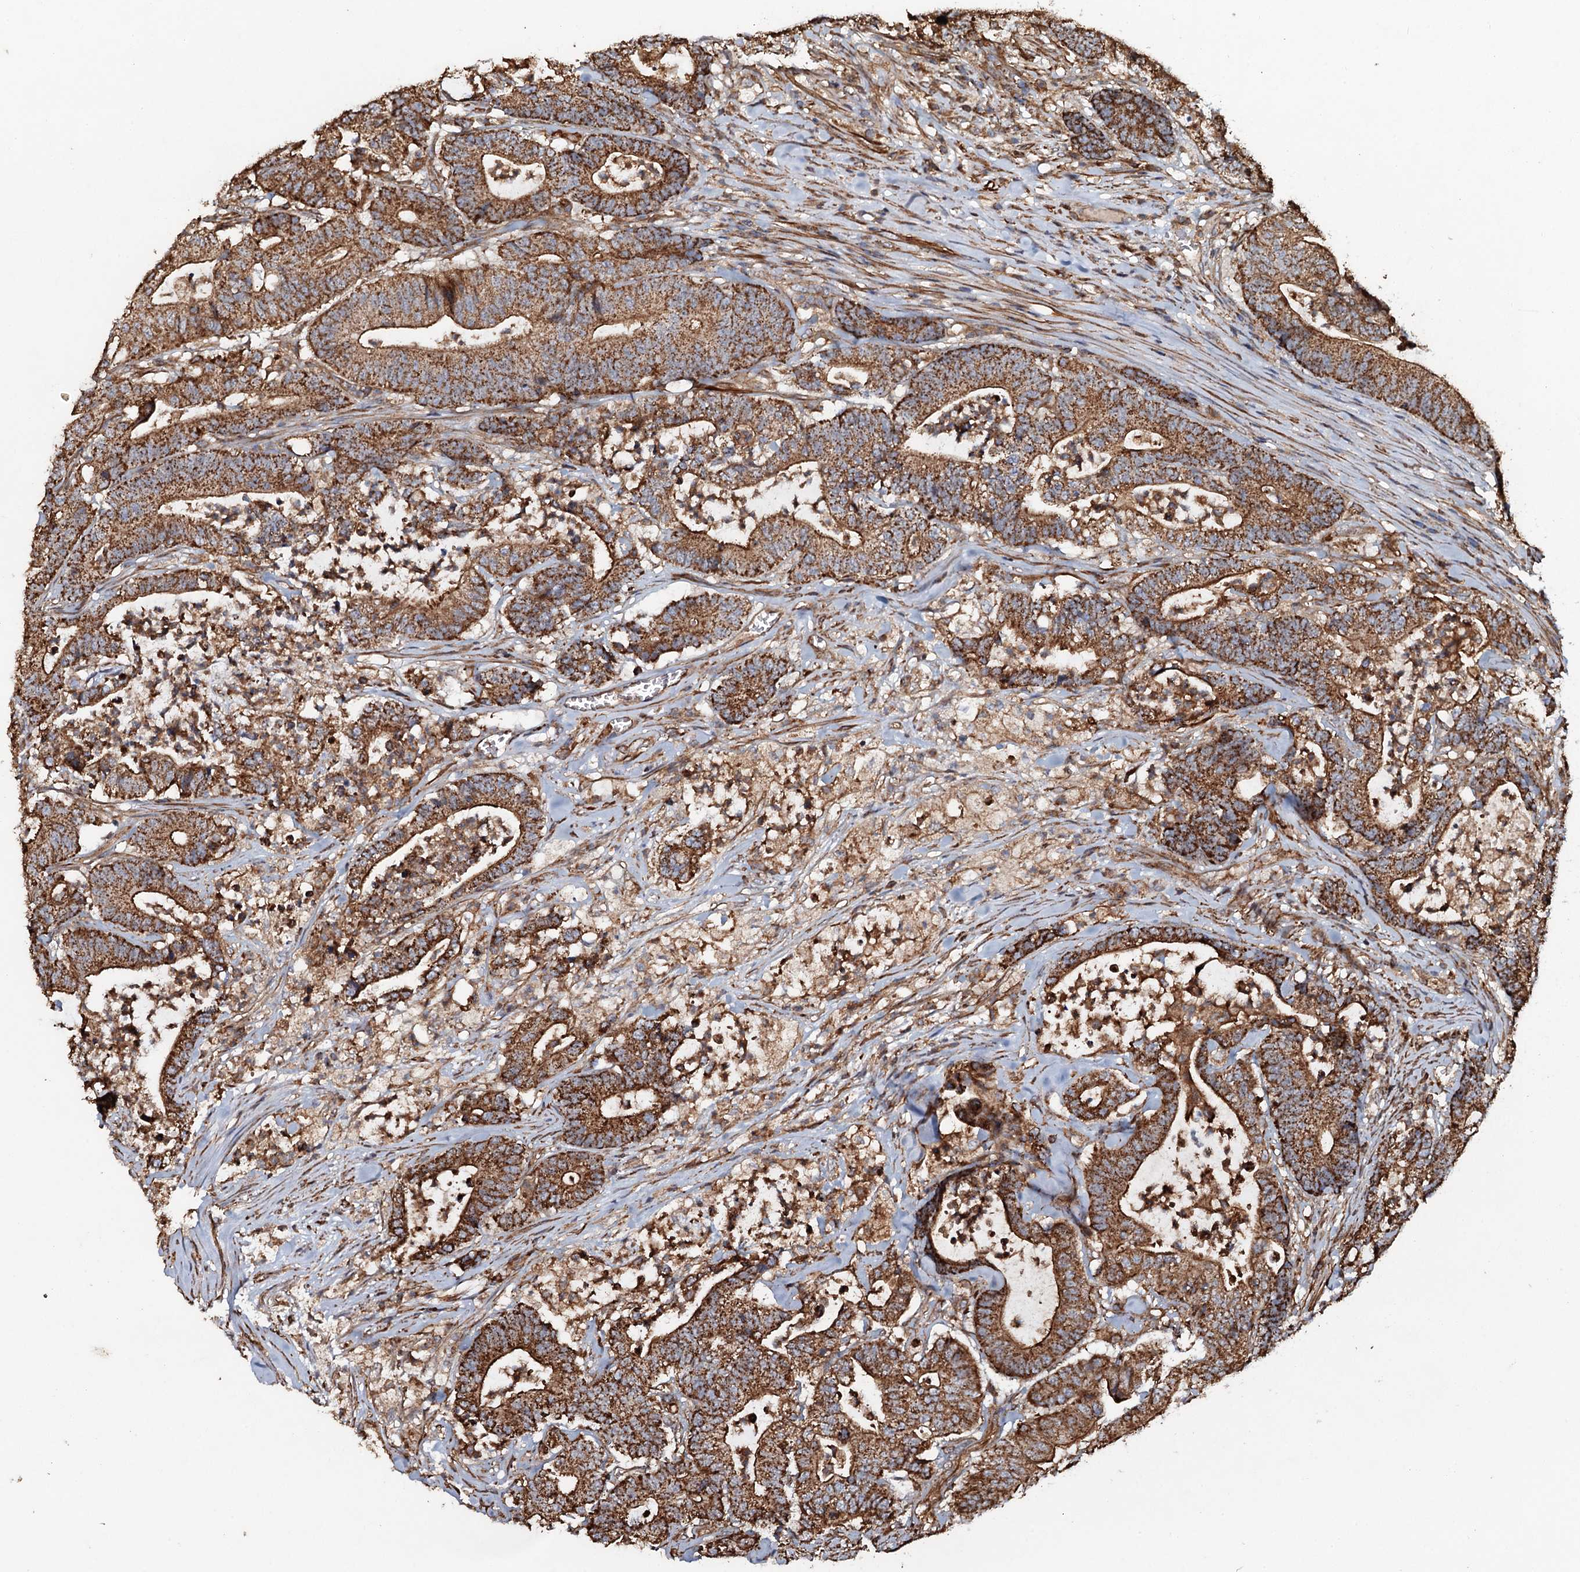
{"staining": {"intensity": "strong", "quantity": ">75%", "location": "cytoplasmic/membranous"}, "tissue": "colorectal cancer", "cell_type": "Tumor cells", "image_type": "cancer", "snomed": [{"axis": "morphology", "description": "Adenocarcinoma, NOS"}, {"axis": "topography", "description": "Colon"}], "caption": "The immunohistochemical stain labels strong cytoplasmic/membranous positivity in tumor cells of adenocarcinoma (colorectal) tissue. (DAB (3,3'-diaminobenzidine) = brown stain, brightfield microscopy at high magnification).", "gene": "VWA8", "patient": {"sex": "female", "age": 84}}